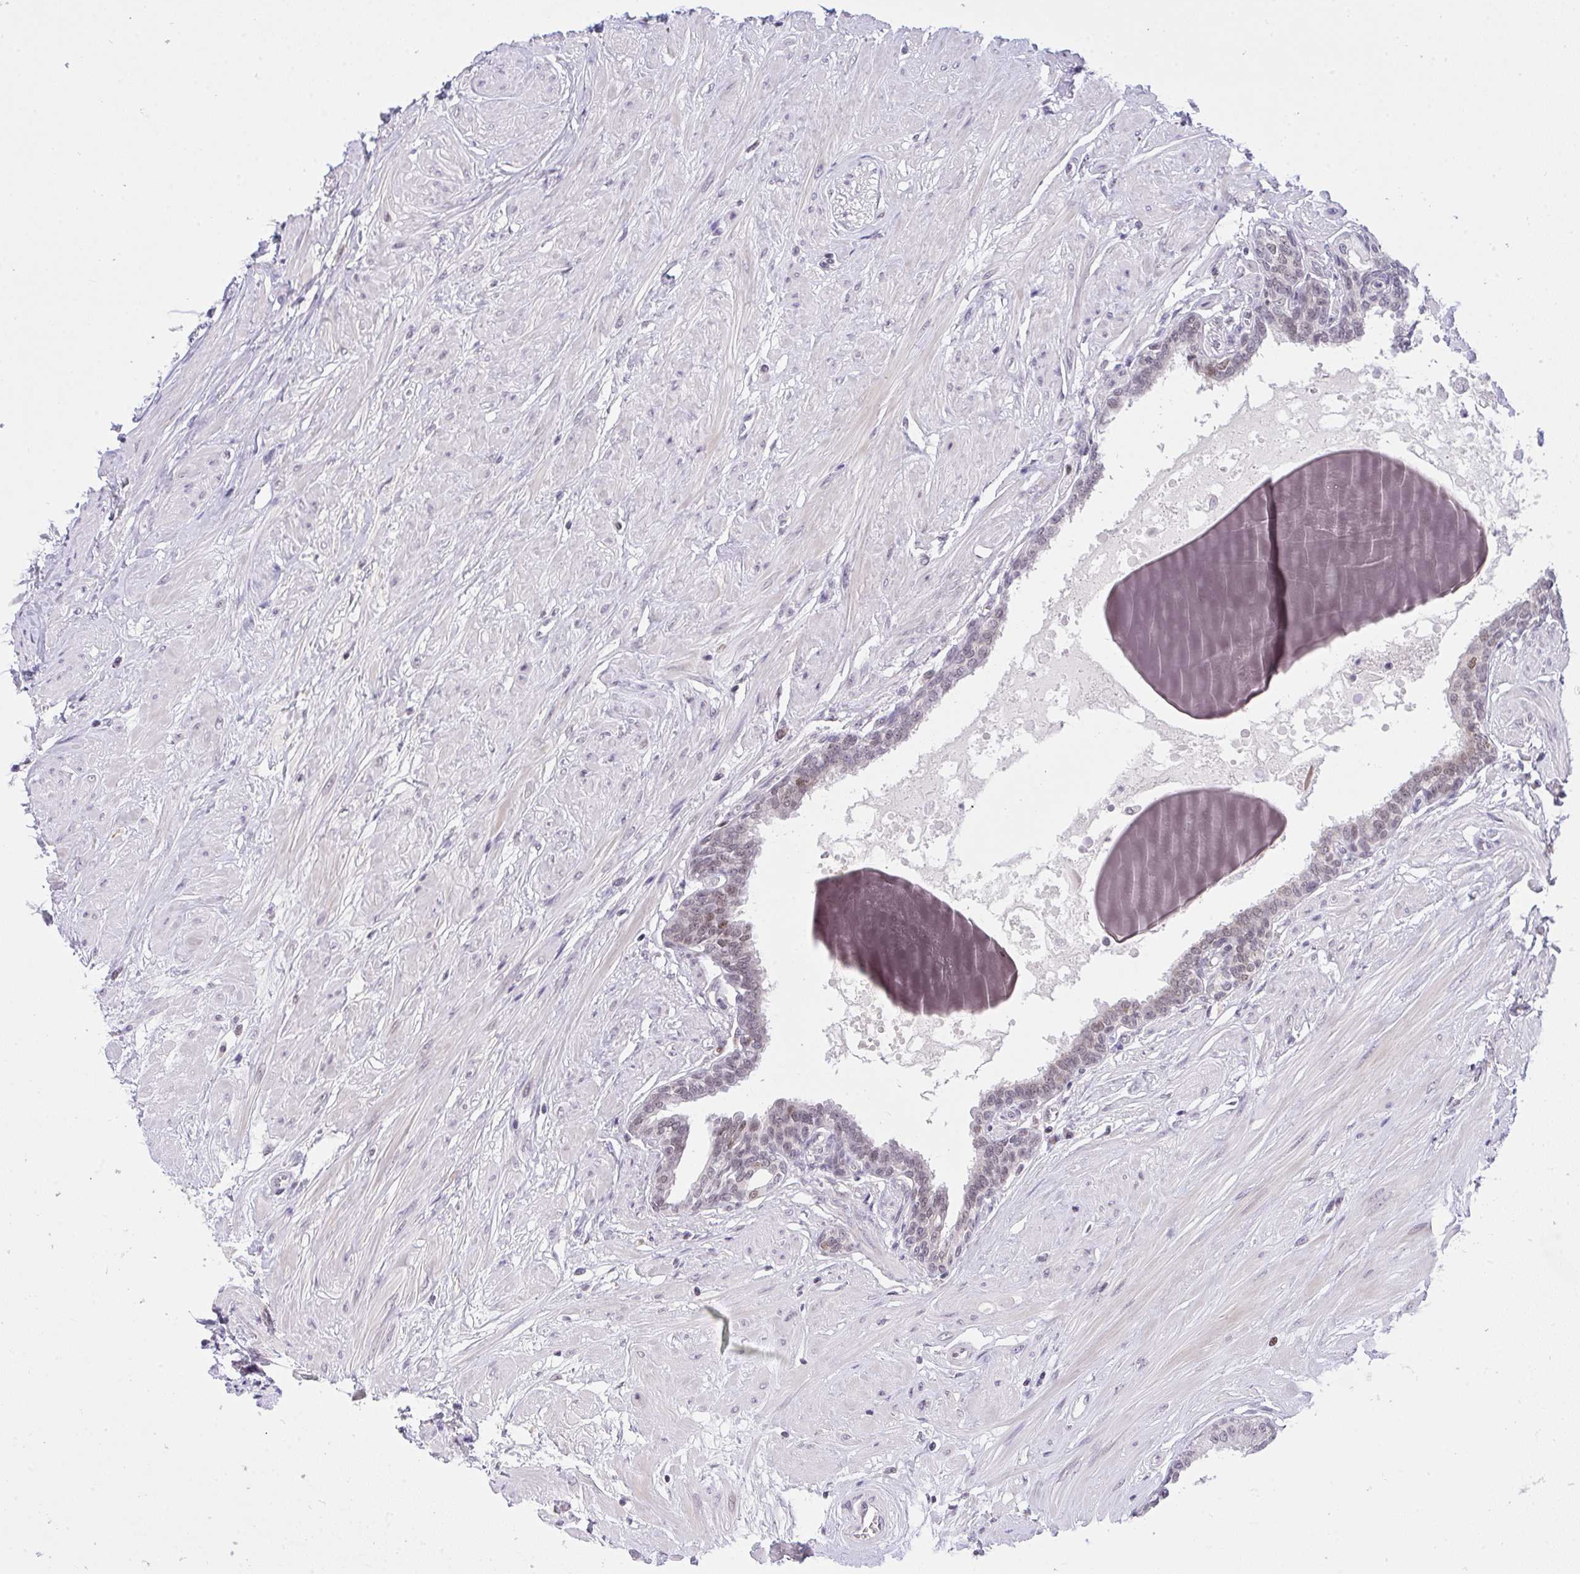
{"staining": {"intensity": "moderate", "quantity": "25%-75%", "location": "nuclear"}, "tissue": "seminal vesicle", "cell_type": "Glandular cells", "image_type": "normal", "snomed": [{"axis": "morphology", "description": "Normal tissue, NOS"}, {"axis": "topography", "description": "Prostate"}, {"axis": "topography", "description": "Seminal veicle"}], "caption": "Moderate nuclear positivity for a protein is appreciated in about 25%-75% of glandular cells of normal seminal vesicle using immunohistochemistry (IHC).", "gene": "RFC4", "patient": {"sex": "male", "age": 60}}